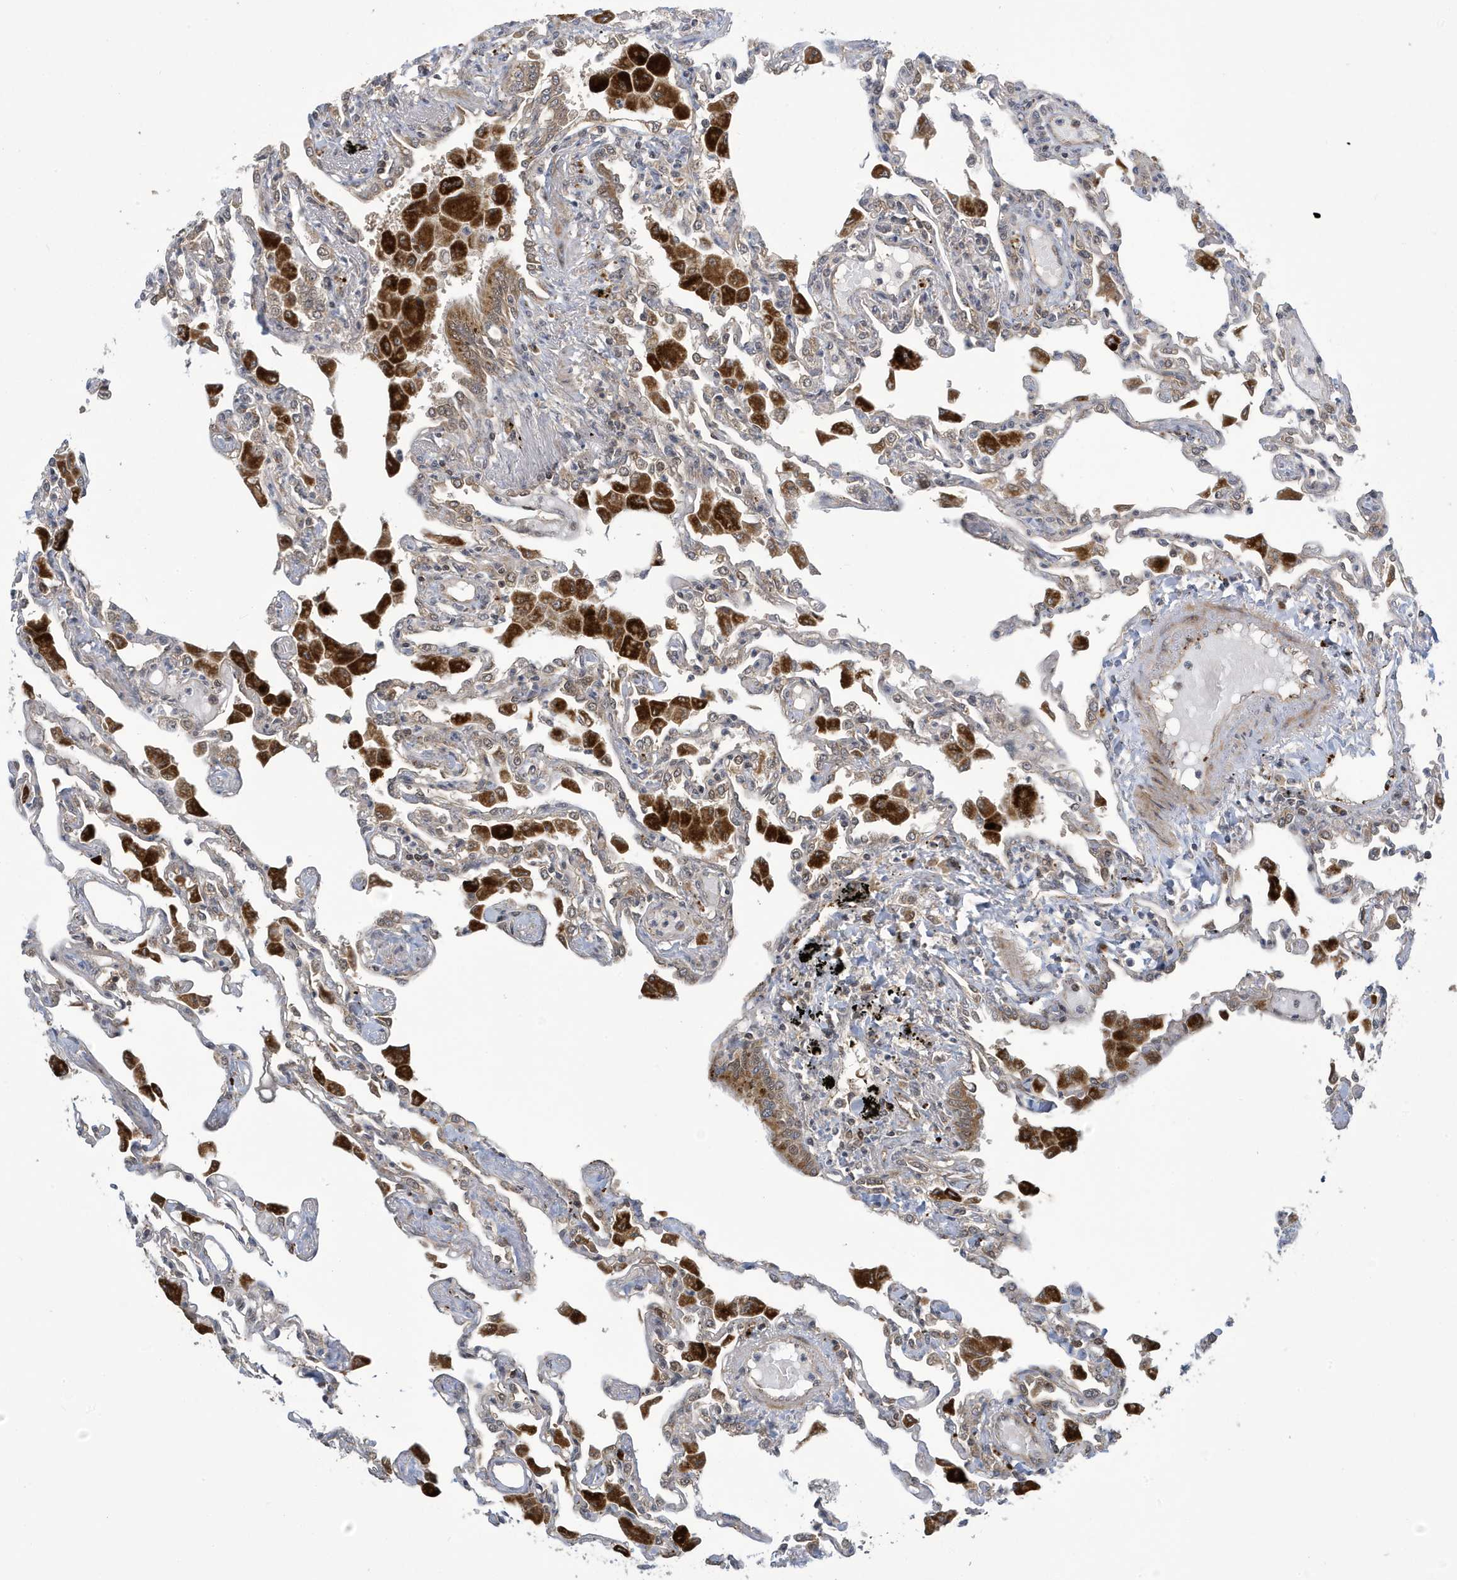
{"staining": {"intensity": "moderate", "quantity": "<25%", "location": "cytoplasmic/membranous"}, "tissue": "lung", "cell_type": "Alveolar cells", "image_type": "normal", "snomed": [{"axis": "morphology", "description": "Normal tissue, NOS"}, {"axis": "topography", "description": "Bronchus"}, {"axis": "topography", "description": "Lung"}], "caption": "IHC (DAB) staining of normal lung demonstrates moderate cytoplasmic/membranous protein expression in about <25% of alveolar cells.", "gene": "NCOA7", "patient": {"sex": "female", "age": 49}}